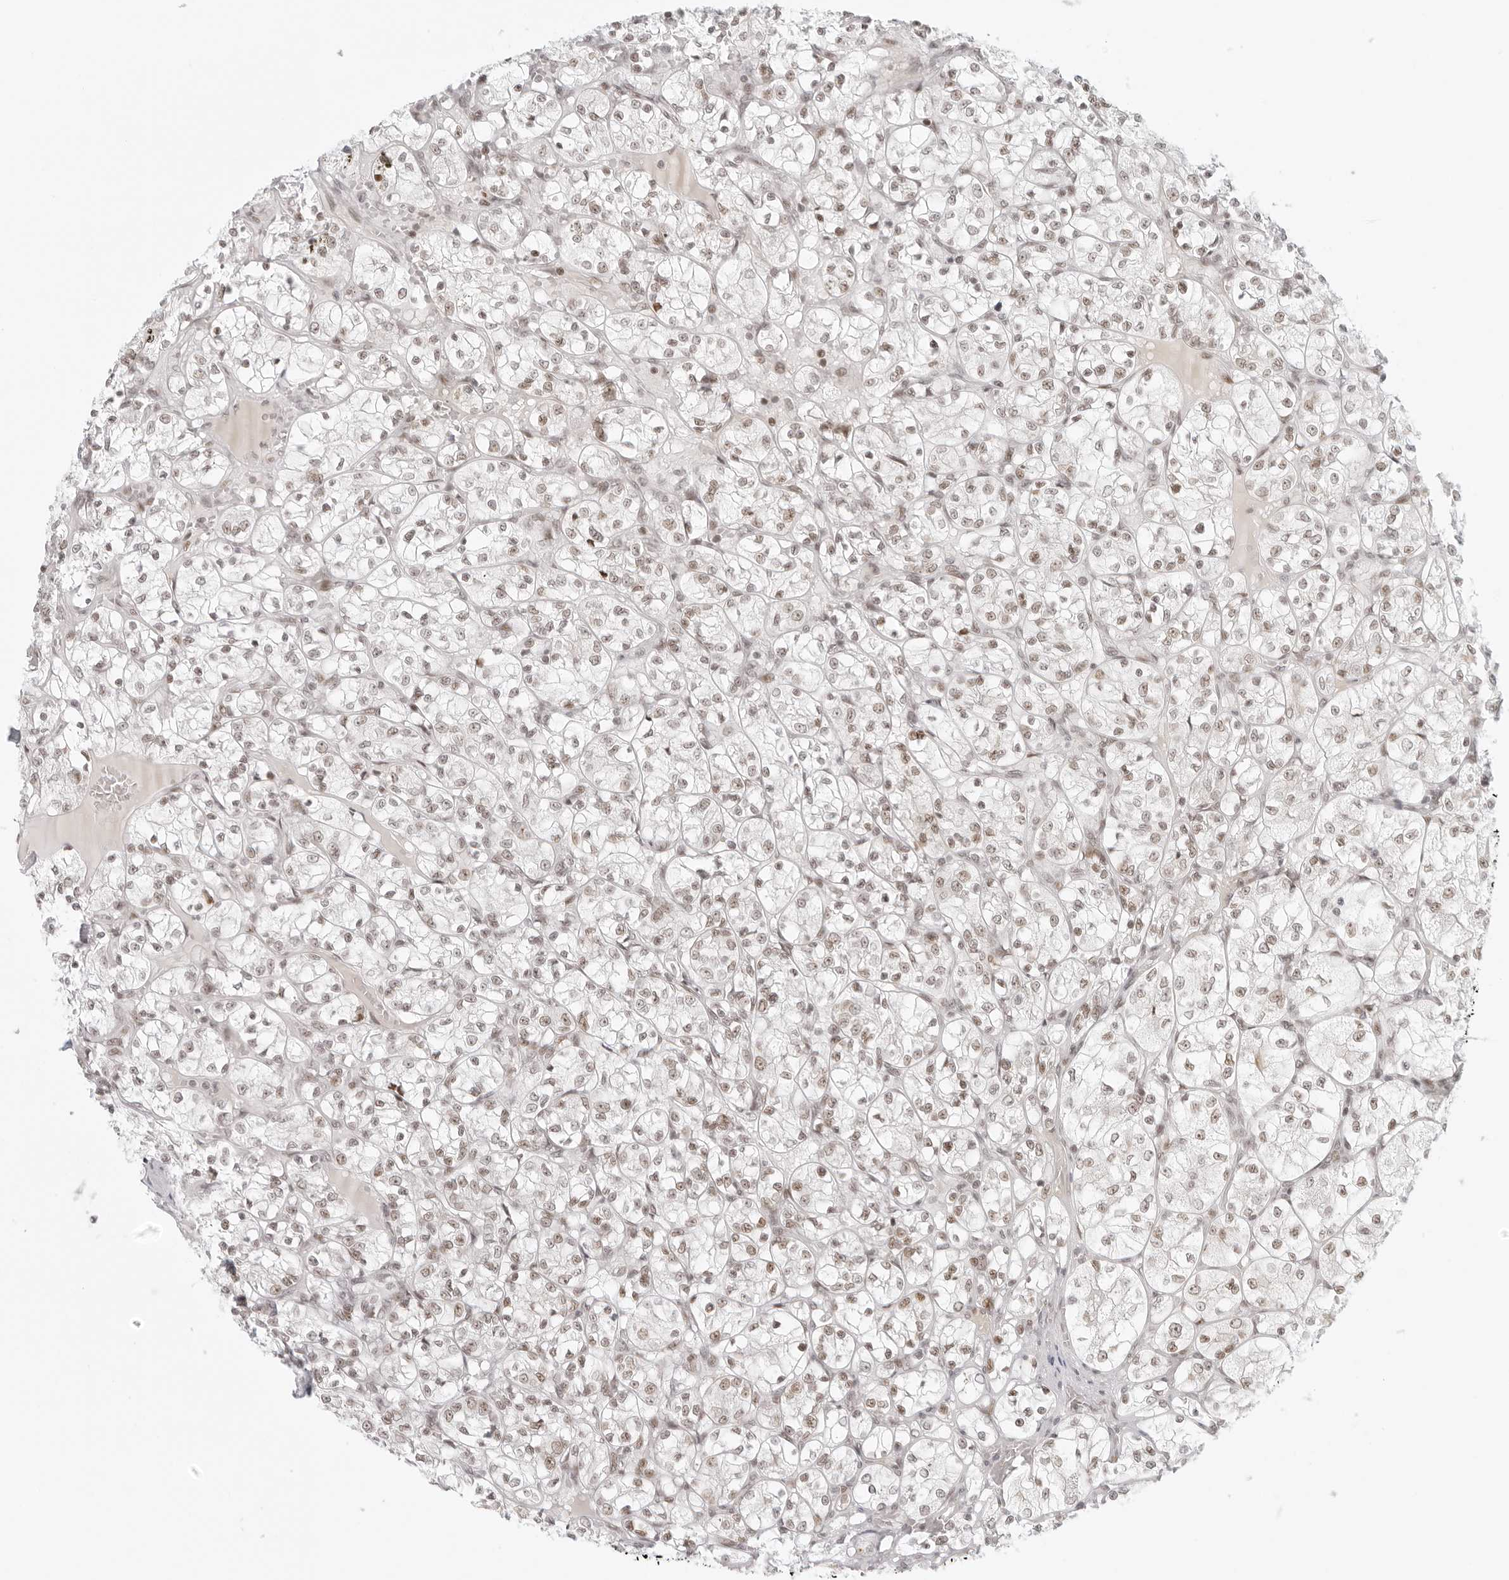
{"staining": {"intensity": "weak", "quantity": "25%-75%", "location": "nuclear"}, "tissue": "renal cancer", "cell_type": "Tumor cells", "image_type": "cancer", "snomed": [{"axis": "morphology", "description": "Adenocarcinoma, NOS"}, {"axis": "topography", "description": "Kidney"}], "caption": "High-power microscopy captured an immunohistochemistry (IHC) histopathology image of renal cancer (adenocarcinoma), revealing weak nuclear staining in approximately 25%-75% of tumor cells.", "gene": "RCC1", "patient": {"sex": "female", "age": 69}}